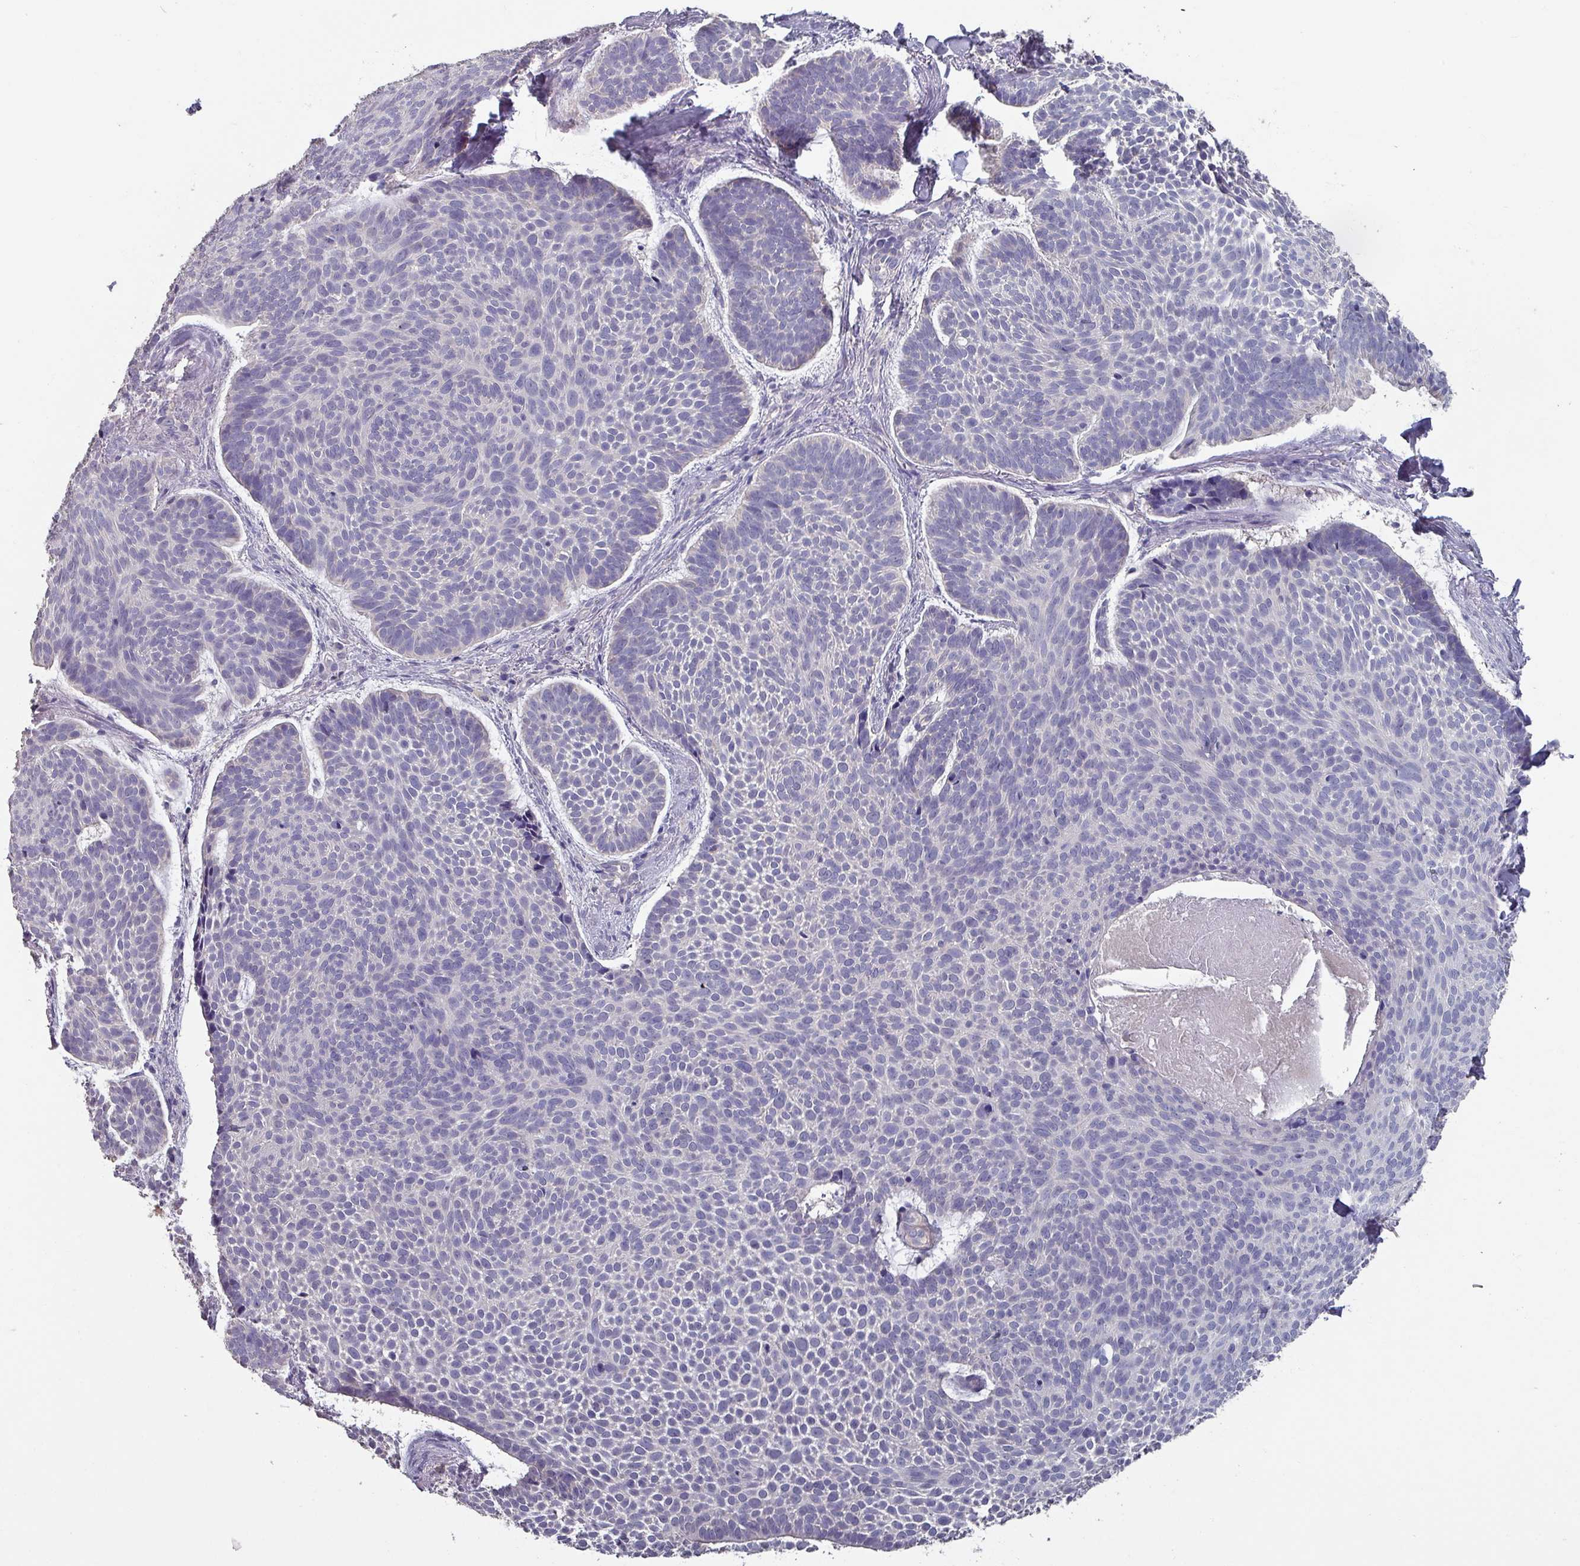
{"staining": {"intensity": "negative", "quantity": "none", "location": "none"}, "tissue": "skin cancer", "cell_type": "Tumor cells", "image_type": "cancer", "snomed": [{"axis": "morphology", "description": "Basal cell carcinoma"}, {"axis": "topography", "description": "Skin"}], "caption": "An image of basal cell carcinoma (skin) stained for a protein exhibits no brown staining in tumor cells. (Immunohistochemistry, brightfield microscopy, high magnification).", "gene": "PRAMEF8", "patient": {"sex": "male", "age": 70}}